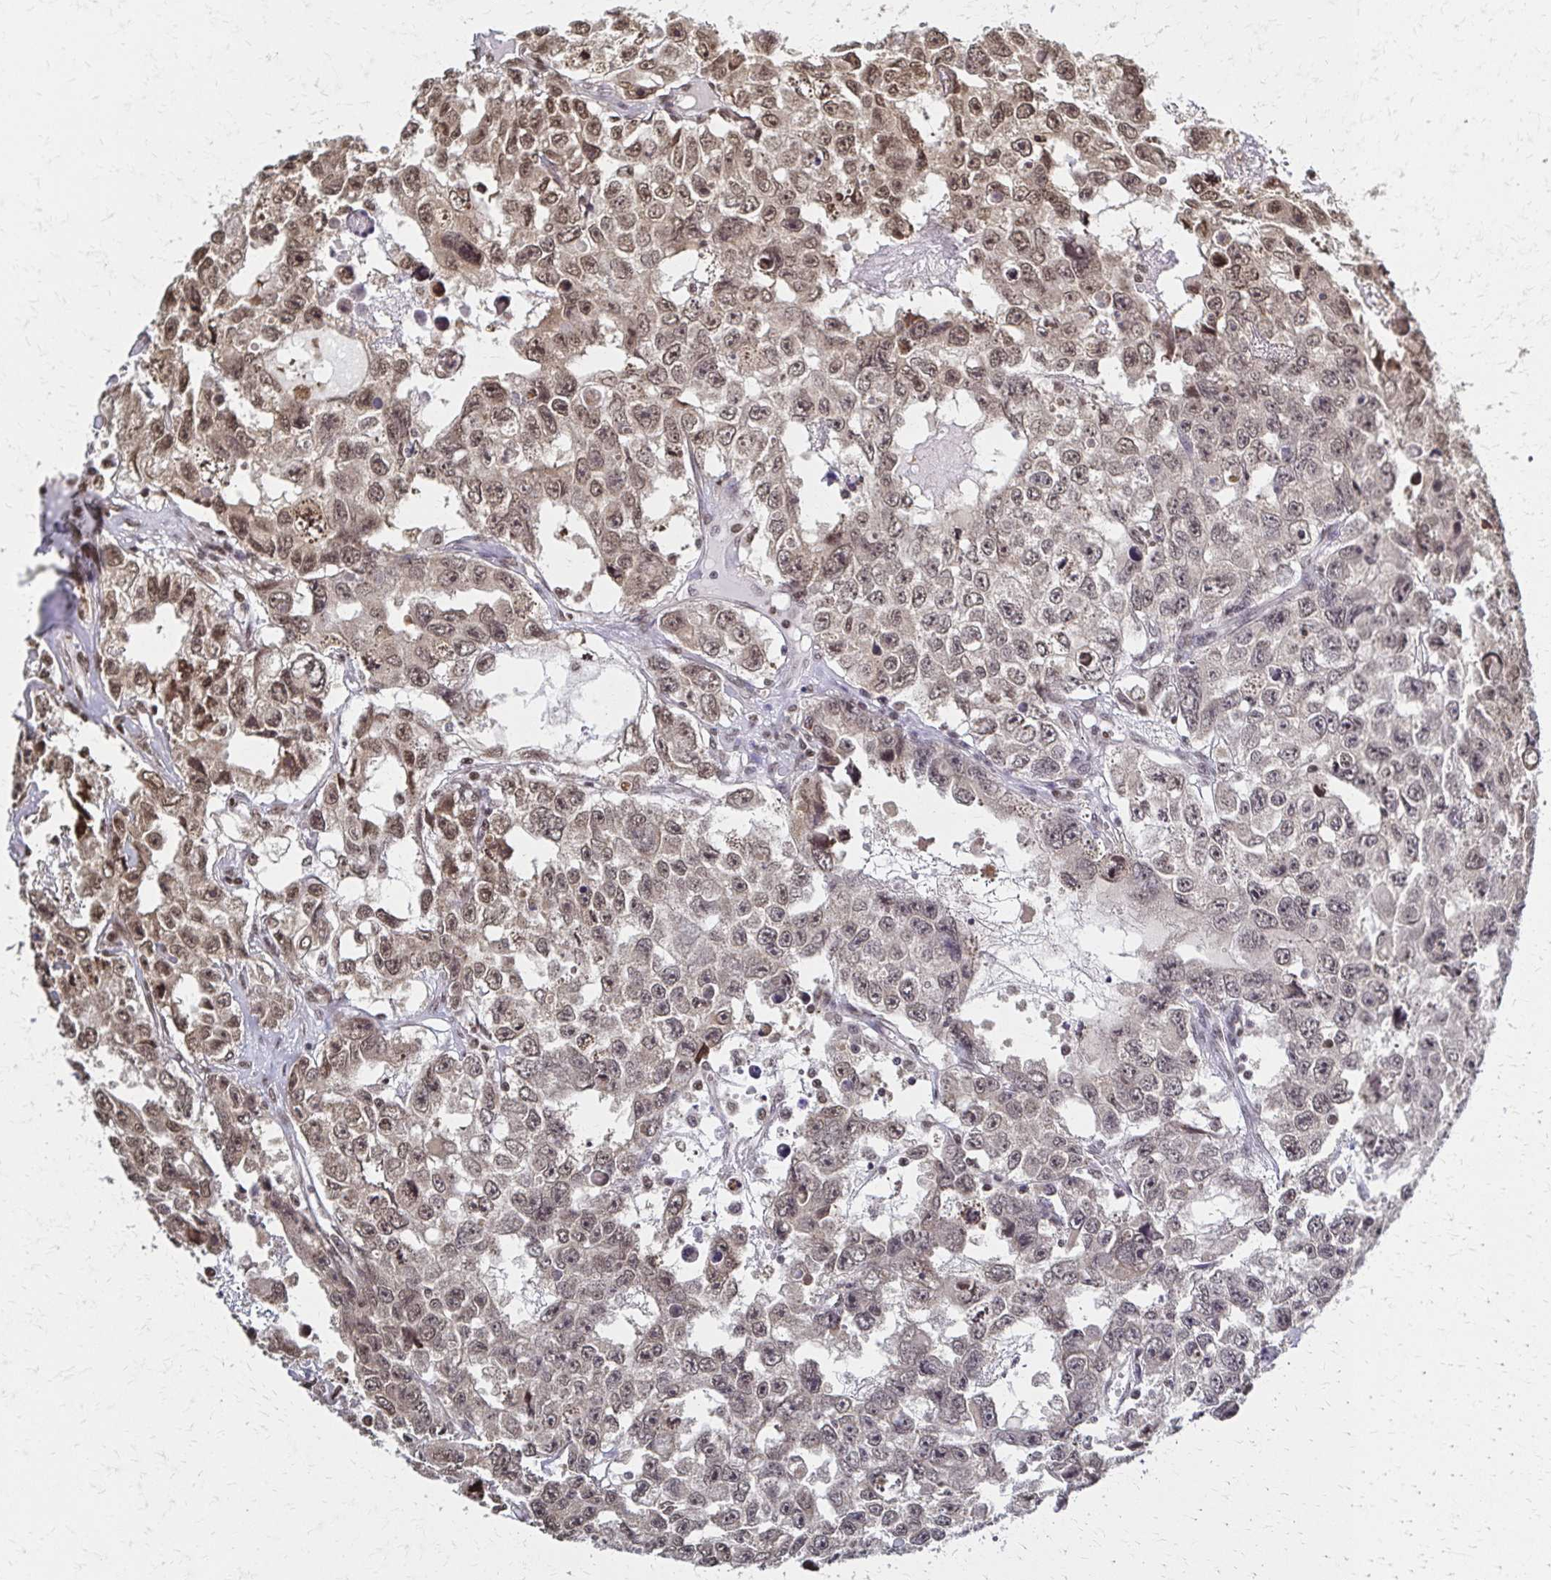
{"staining": {"intensity": "moderate", "quantity": ">75%", "location": "nuclear"}, "tissue": "testis cancer", "cell_type": "Tumor cells", "image_type": "cancer", "snomed": [{"axis": "morphology", "description": "Seminoma, NOS"}, {"axis": "topography", "description": "Testis"}], "caption": "IHC image of neoplastic tissue: testis cancer (seminoma) stained using IHC displays medium levels of moderate protein expression localized specifically in the nuclear of tumor cells, appearing as a nuclear brown color.", "gene": "HOXA9", "patient": {"sex": "male", "age": 26}}